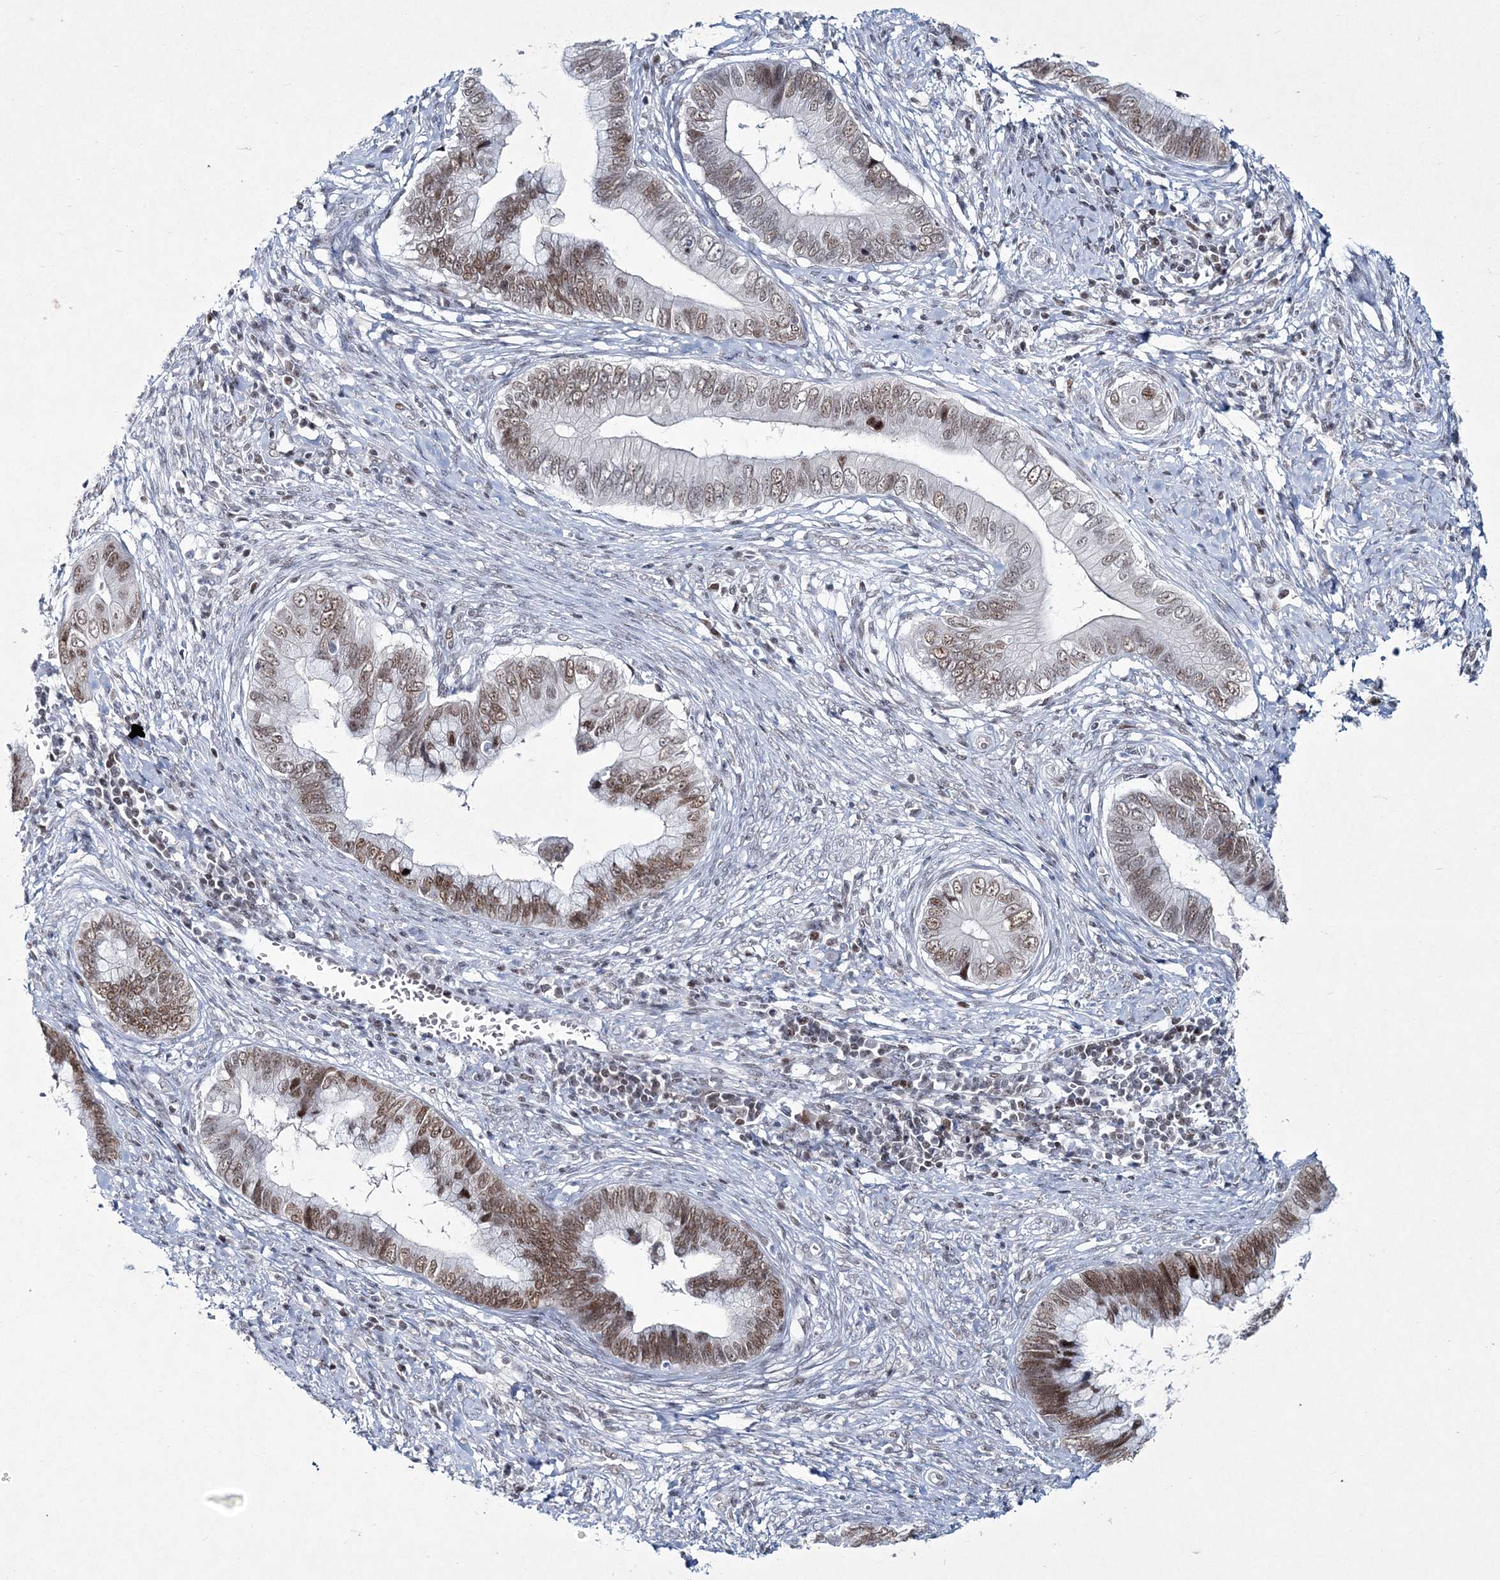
{"staining": {"intensity": "moderate", "quantity": ">75%", "location": "nuclear"}, "tissue": "cervical cancer", "cell_type": "Tumor cells", "image_type": "cancer", "snomed": [{"axis": "morphology", "description": "Adenocarcinoma, NOS"}, {"axis": "topography", "description": "Cervix"}], "caption": "IHC image of neoplastic tissue: human cervical cancer stained using immunohistochemistry (IHC) reveals medium levels of moderate protein expression localized specifically in the nuclear of tumor cells, appearing as a nuclear brown color.", "gene": "LRRFIP2", "patient": {"sex": "female", "age": 44}}